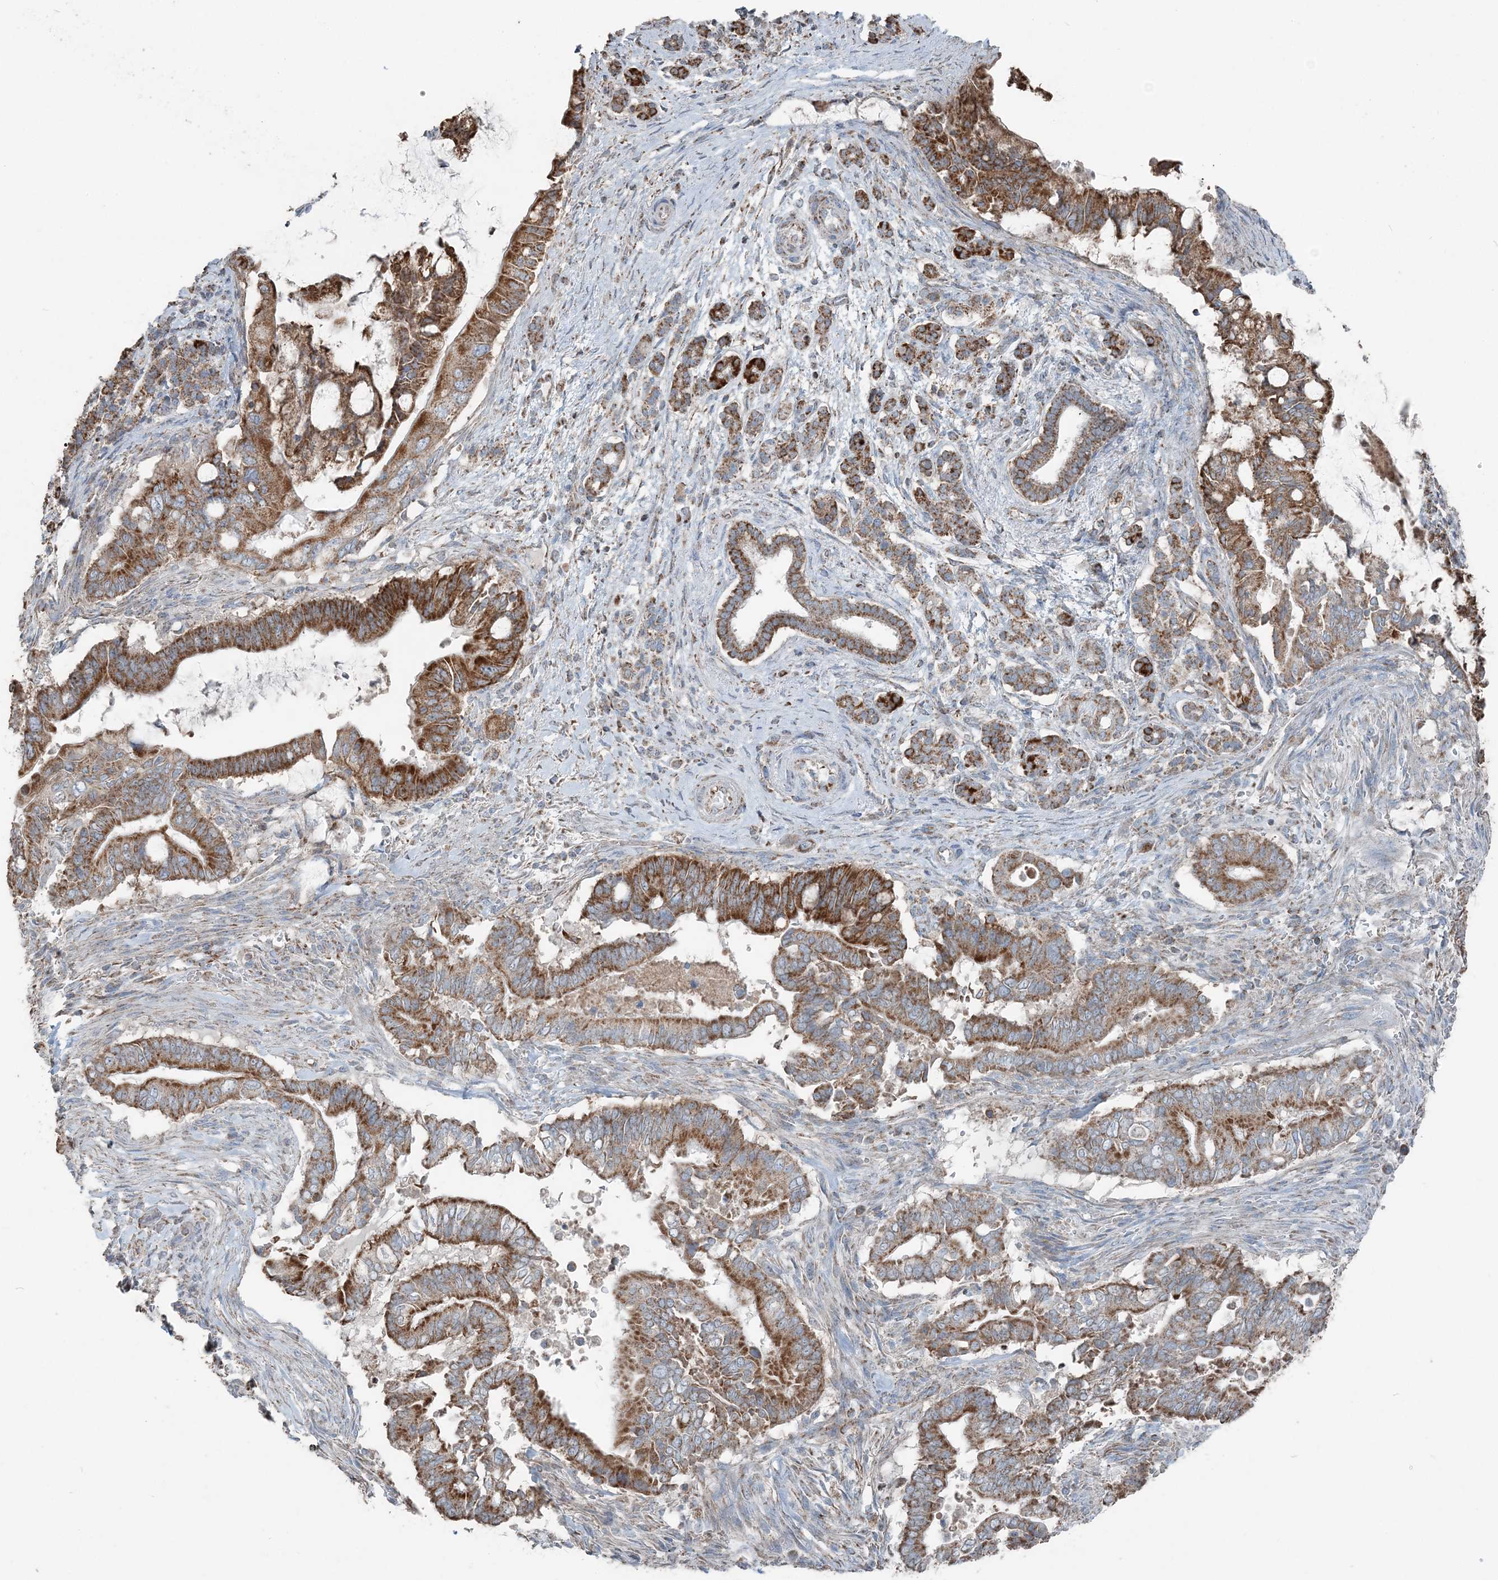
{"staining": {"intensity": "moderate", "quantity": ">75%", "location": "cytoplasmic/membranous"}, "tissue": "pancreatic cancer", "cell_type": "Tumor cells", "image_type": "cancer", "snomed": [{"axis": "morphology", "description": "Adenocarcinoma, NOS"}, {"axis": "topography", "description": "Pancreas"}], "caption": "The histopathology image exhibits immunohistochemical staining of pancreatic cancer. There is moderate cytoplasmic/membranous expression is present in approximately >75% of tumor cells.", "gene": "SUCLG1", "patient": {"sex": "male", "age": 68}}